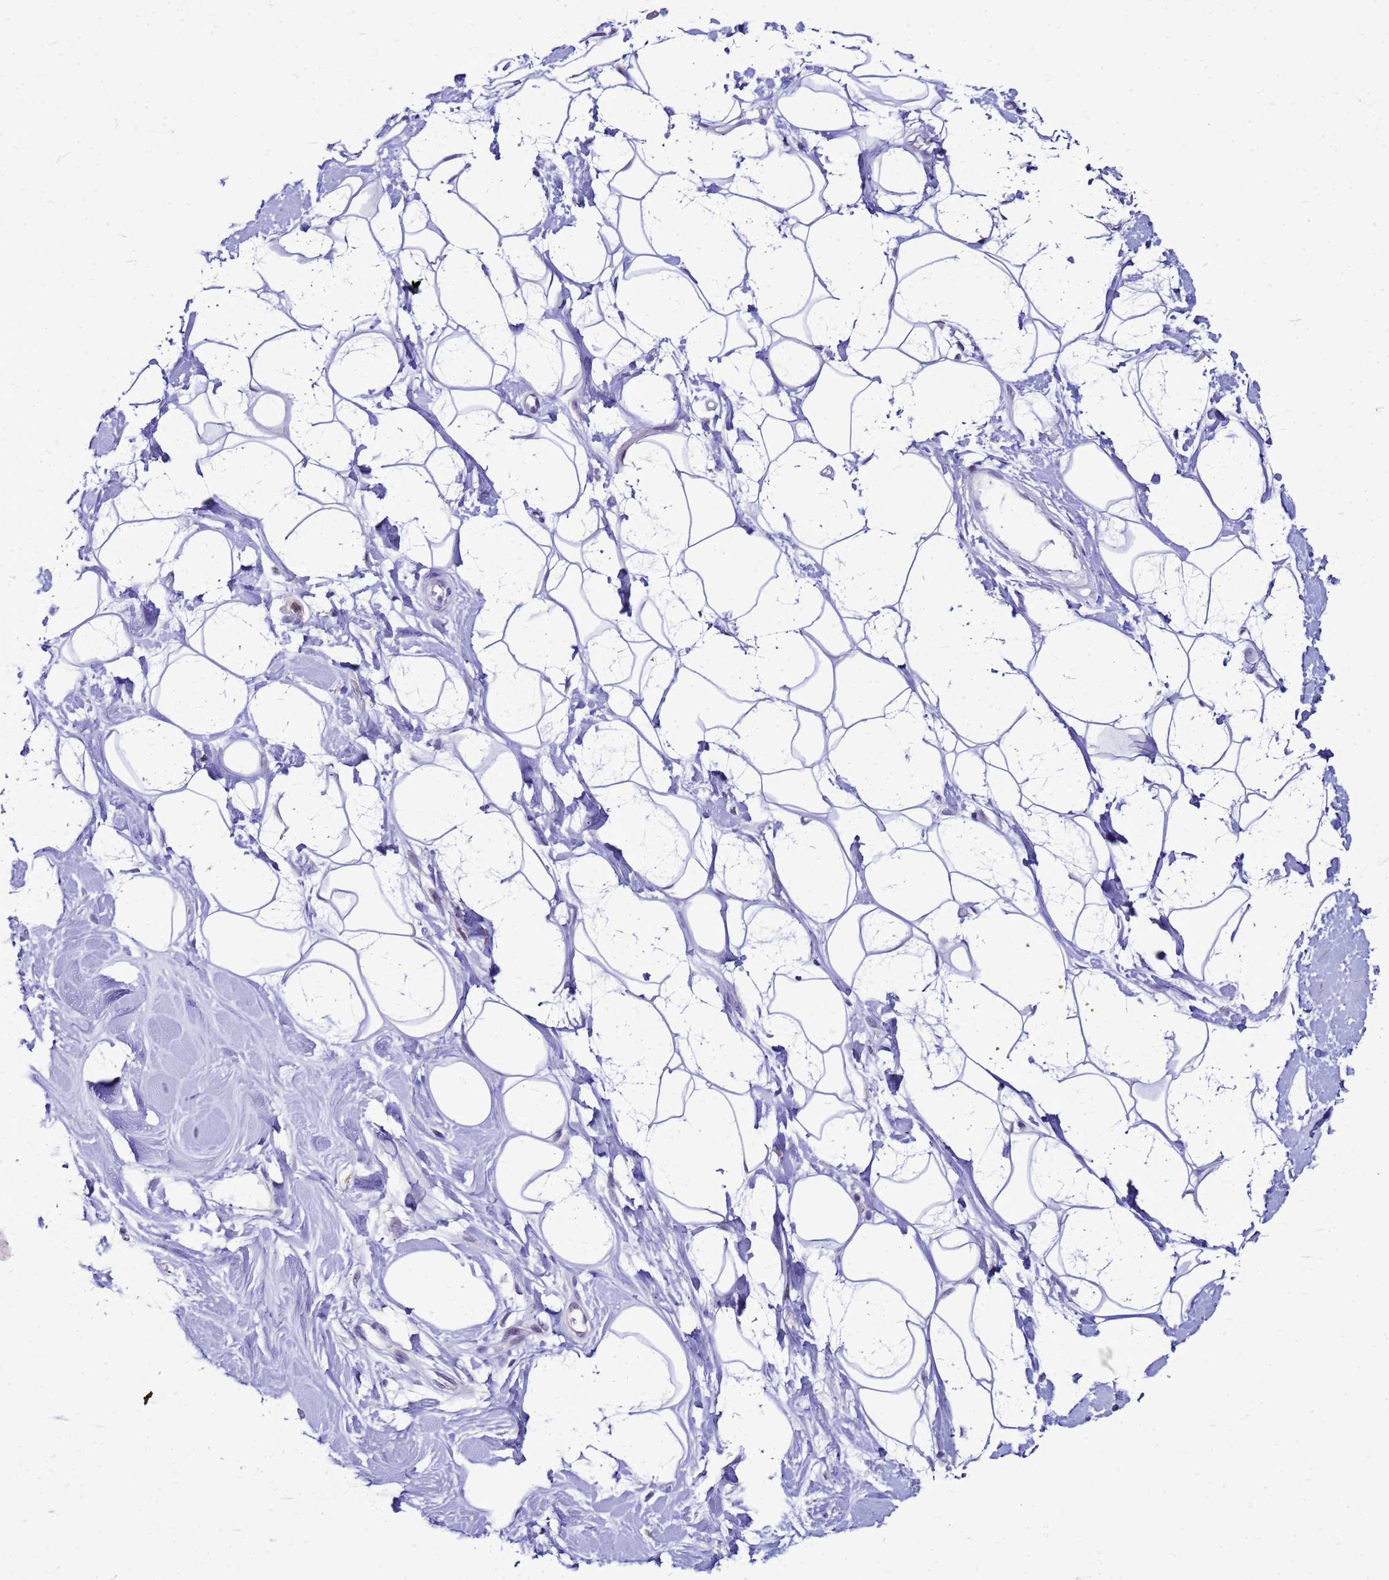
{"staining": {"intensity": "negative", "quantity": "none", "location": "none"}, "tissue": "adipose tissue", "cell_type": "Adipocytes", "image_type": "normal", "snomed": [{"axis": "morphology", "description": "Normal tissue, NOS"}, {"axis": "topography", "description": "Breast"}], "caption": "An immunohistochemistry image of normal adipose tissue is shown. There is no staining in adipocytes of adipose tissue.", "gene": "VPS4B", "patient": {"sex": "female", "age": 26}}